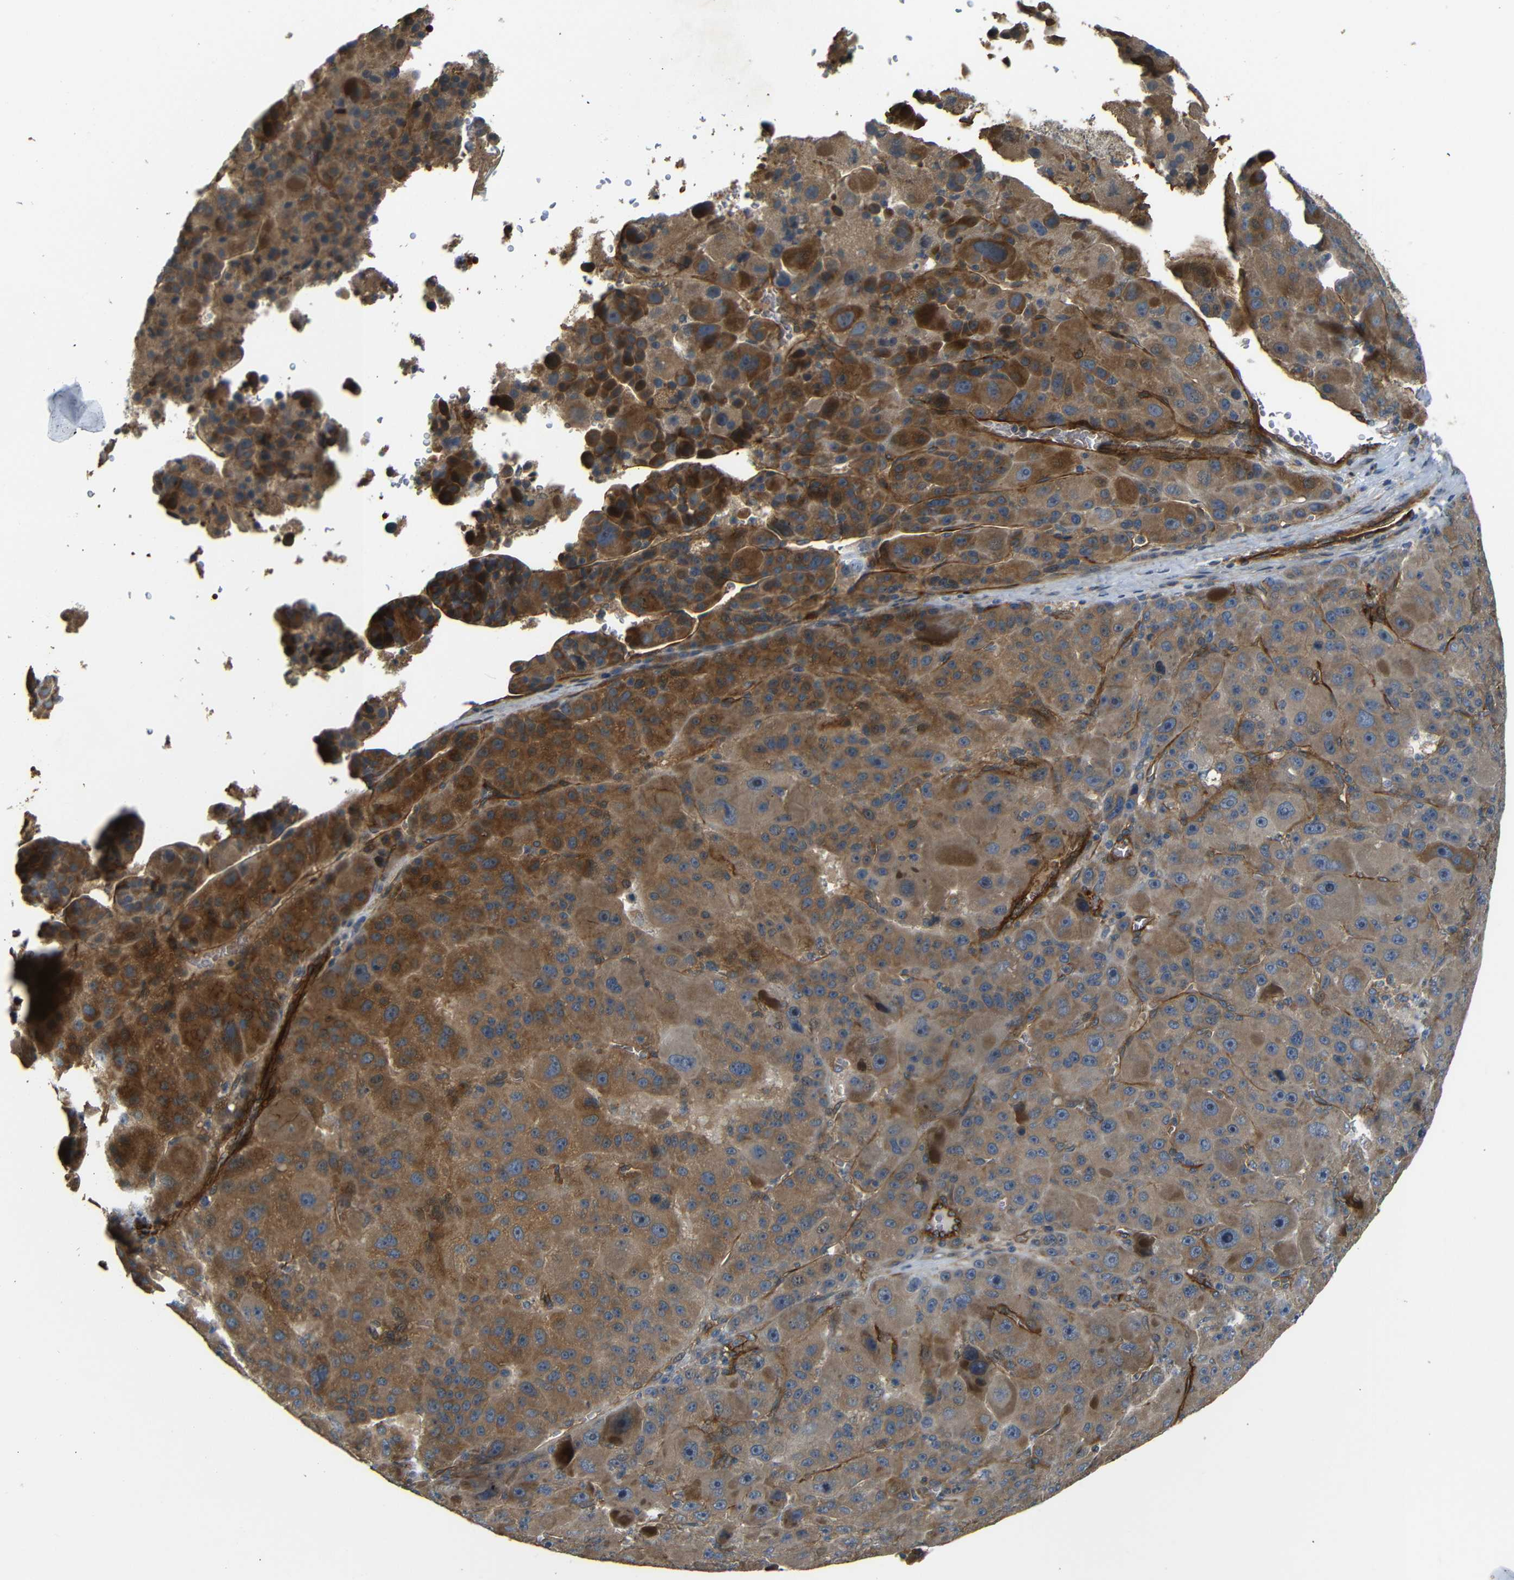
{"staining": {"intensity": "moderate", "quantity": ">75%", "location": "cytoplasmic/membranous"}, "tissue": "liver cancer", "cell_type": "Tumor cells", "image_type": "cancer", "snomed": [{"axis": "morphology", "description": "Carcinoma, Hepatocellular, NOS"}, {"axis": "topography", "description": "Liver"}], "caption": "A brown stain shows moderate cytoplasmic/membranous expression of a protein in hepatocellular carcinoma (liver) tumor cells.", "gene": "RELL1", "patient": {"sex": "male", "age": 76}}